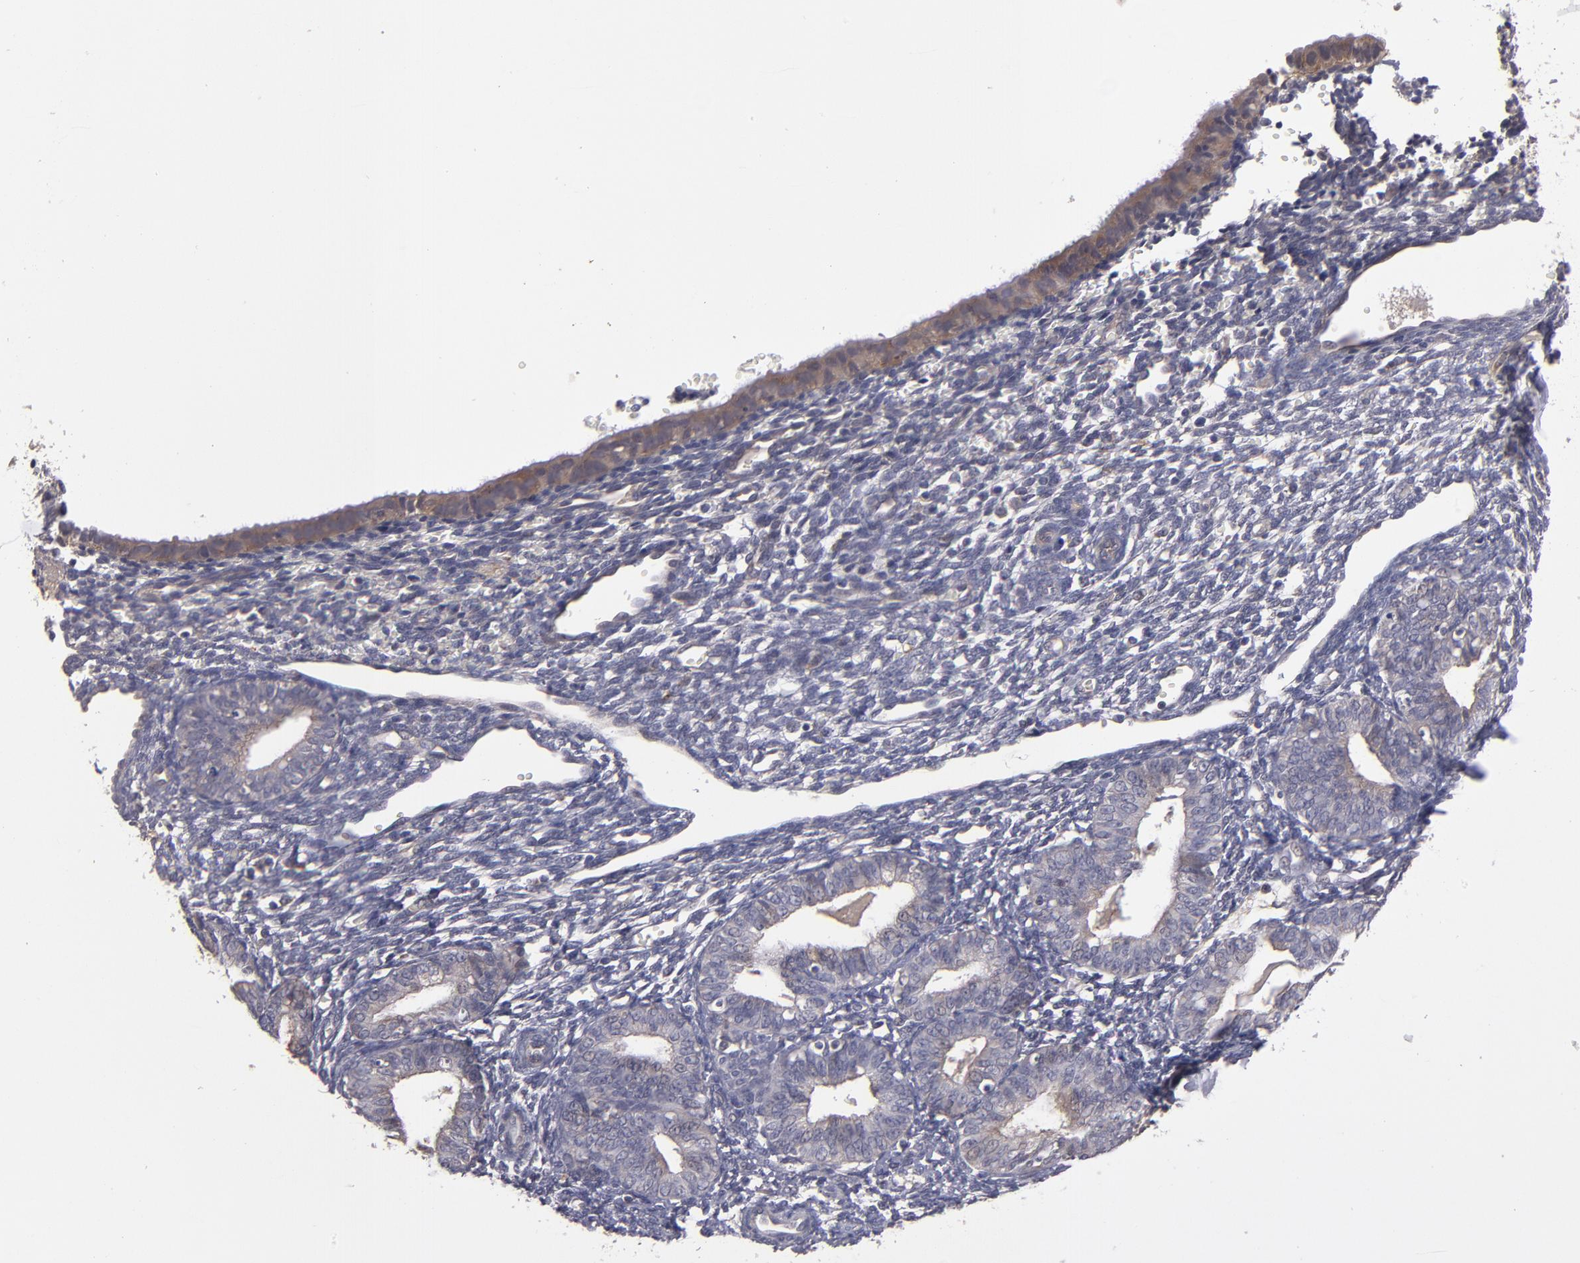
{"staining": {"intensity": "weak", "quantity": "<25%", "location": "cytoplasmic/membranous"}, "tissue": "endometrium", "cell_type": "Cells in endometrial stroma", "image_type": "normal", "snomed": [{"axis": "morphology", "description": "Normal tissue, NOS"}, {"axis": "topography", "description": "Endometrium"}], "caption": "Immunohistochemistry (IHC) of benign human endometrium shows no staining in cells in endometrial stroma.", "gene": "CTSO", "patient": {"sex": "female", "age": 61}}